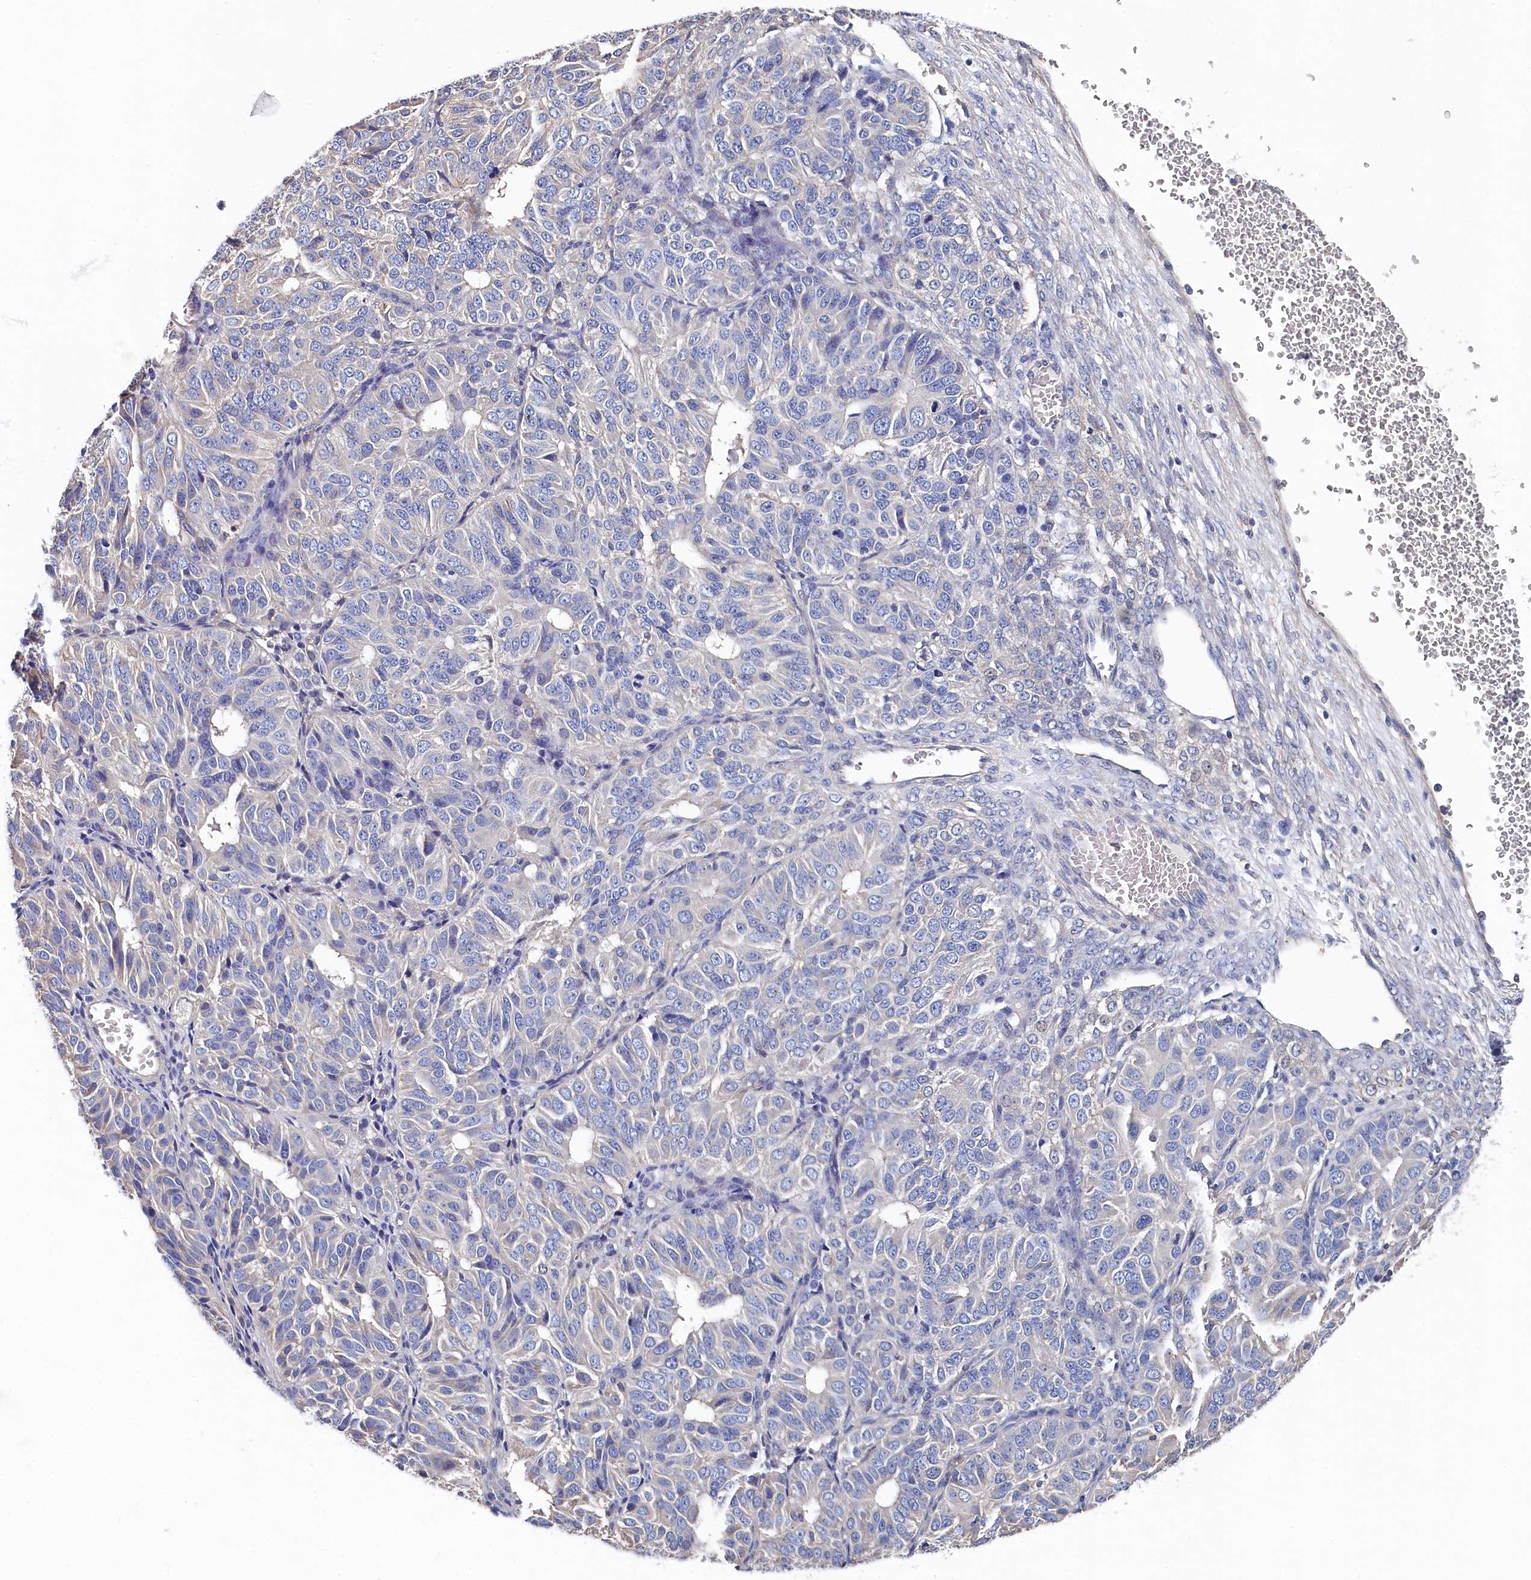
{"staining": {"intensity": "negative", "quantity": "none", "location": "none"}, "tissue": "ovarian cancer", "cell_type": "Tumor cells", "image_type": "cancer", "snomed": [{"axis": "morphology", "description": "Carcinoma, endometroid"}, {"axis": "topography", "description": "Ovary"}], "caption": "Immunohistochemical staining of human endometroid carcinoma (ovarian) exhibits no significant expression in tumor cells.", "gene": "BHMT", "patient": {"sex": "female", "age": 51}}